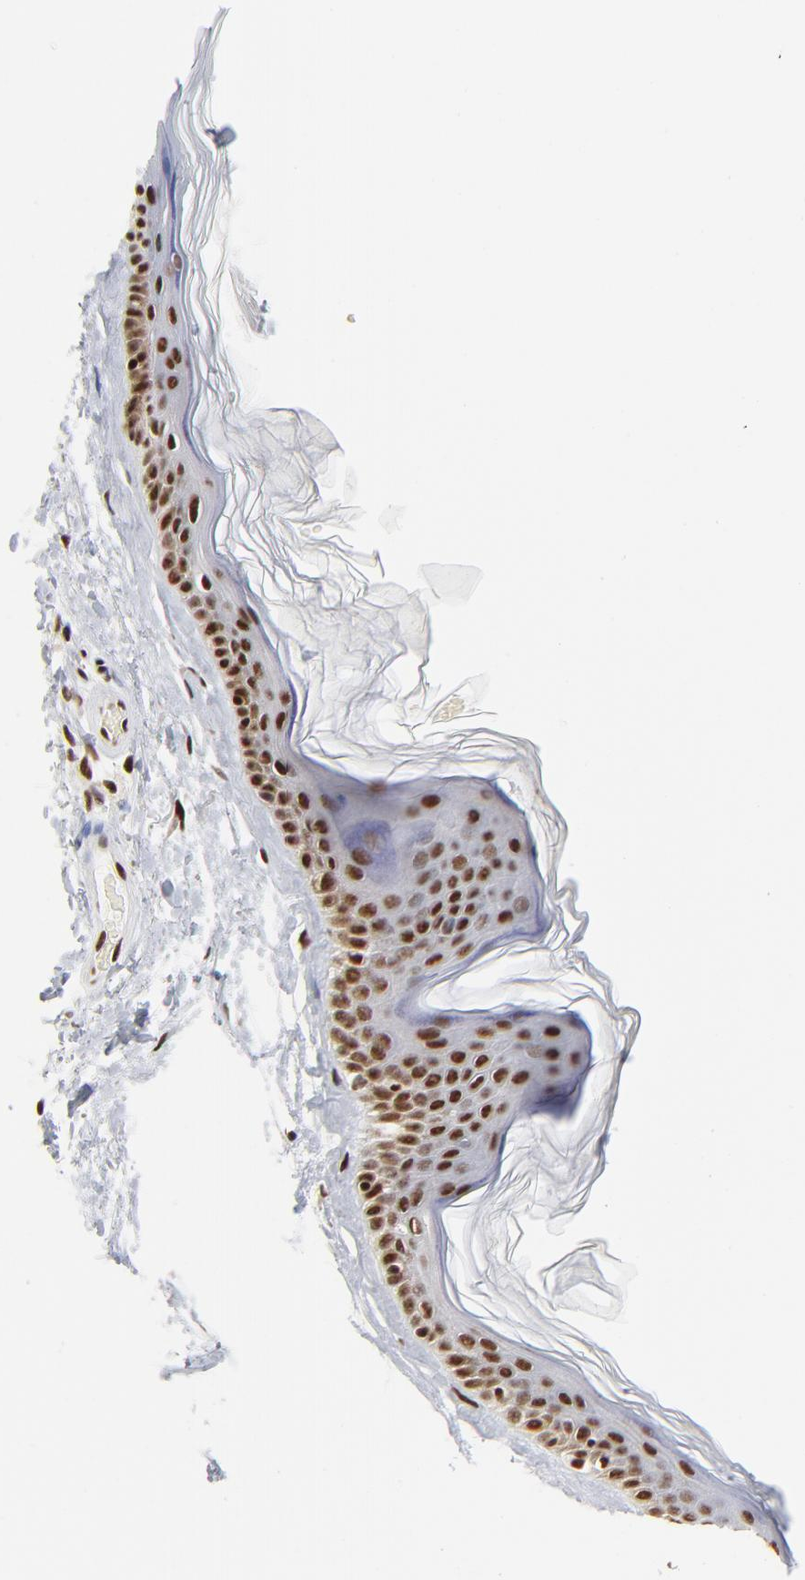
{"staining": {"intensity": "moderate", "quantity": ">75%", "location": "nuclear"}, "tissue": "skin", "cell_type": "Fibroblasts", "image_type": "normal", "snomed": [{"axis": "morphology", "description": "Normal tissue, NOS"}, {"axis": "topography", "description": "Skin"}], "caption": "Normal skin shows moderate nuclear staining in about >75% of fibroblasts, visualized by immunohistochemistry. (brown staining indicates protein expression, while blue staining denotes nuclei).", "gene": "CREB1", "patient": {"sex": "male", "age": 63}}